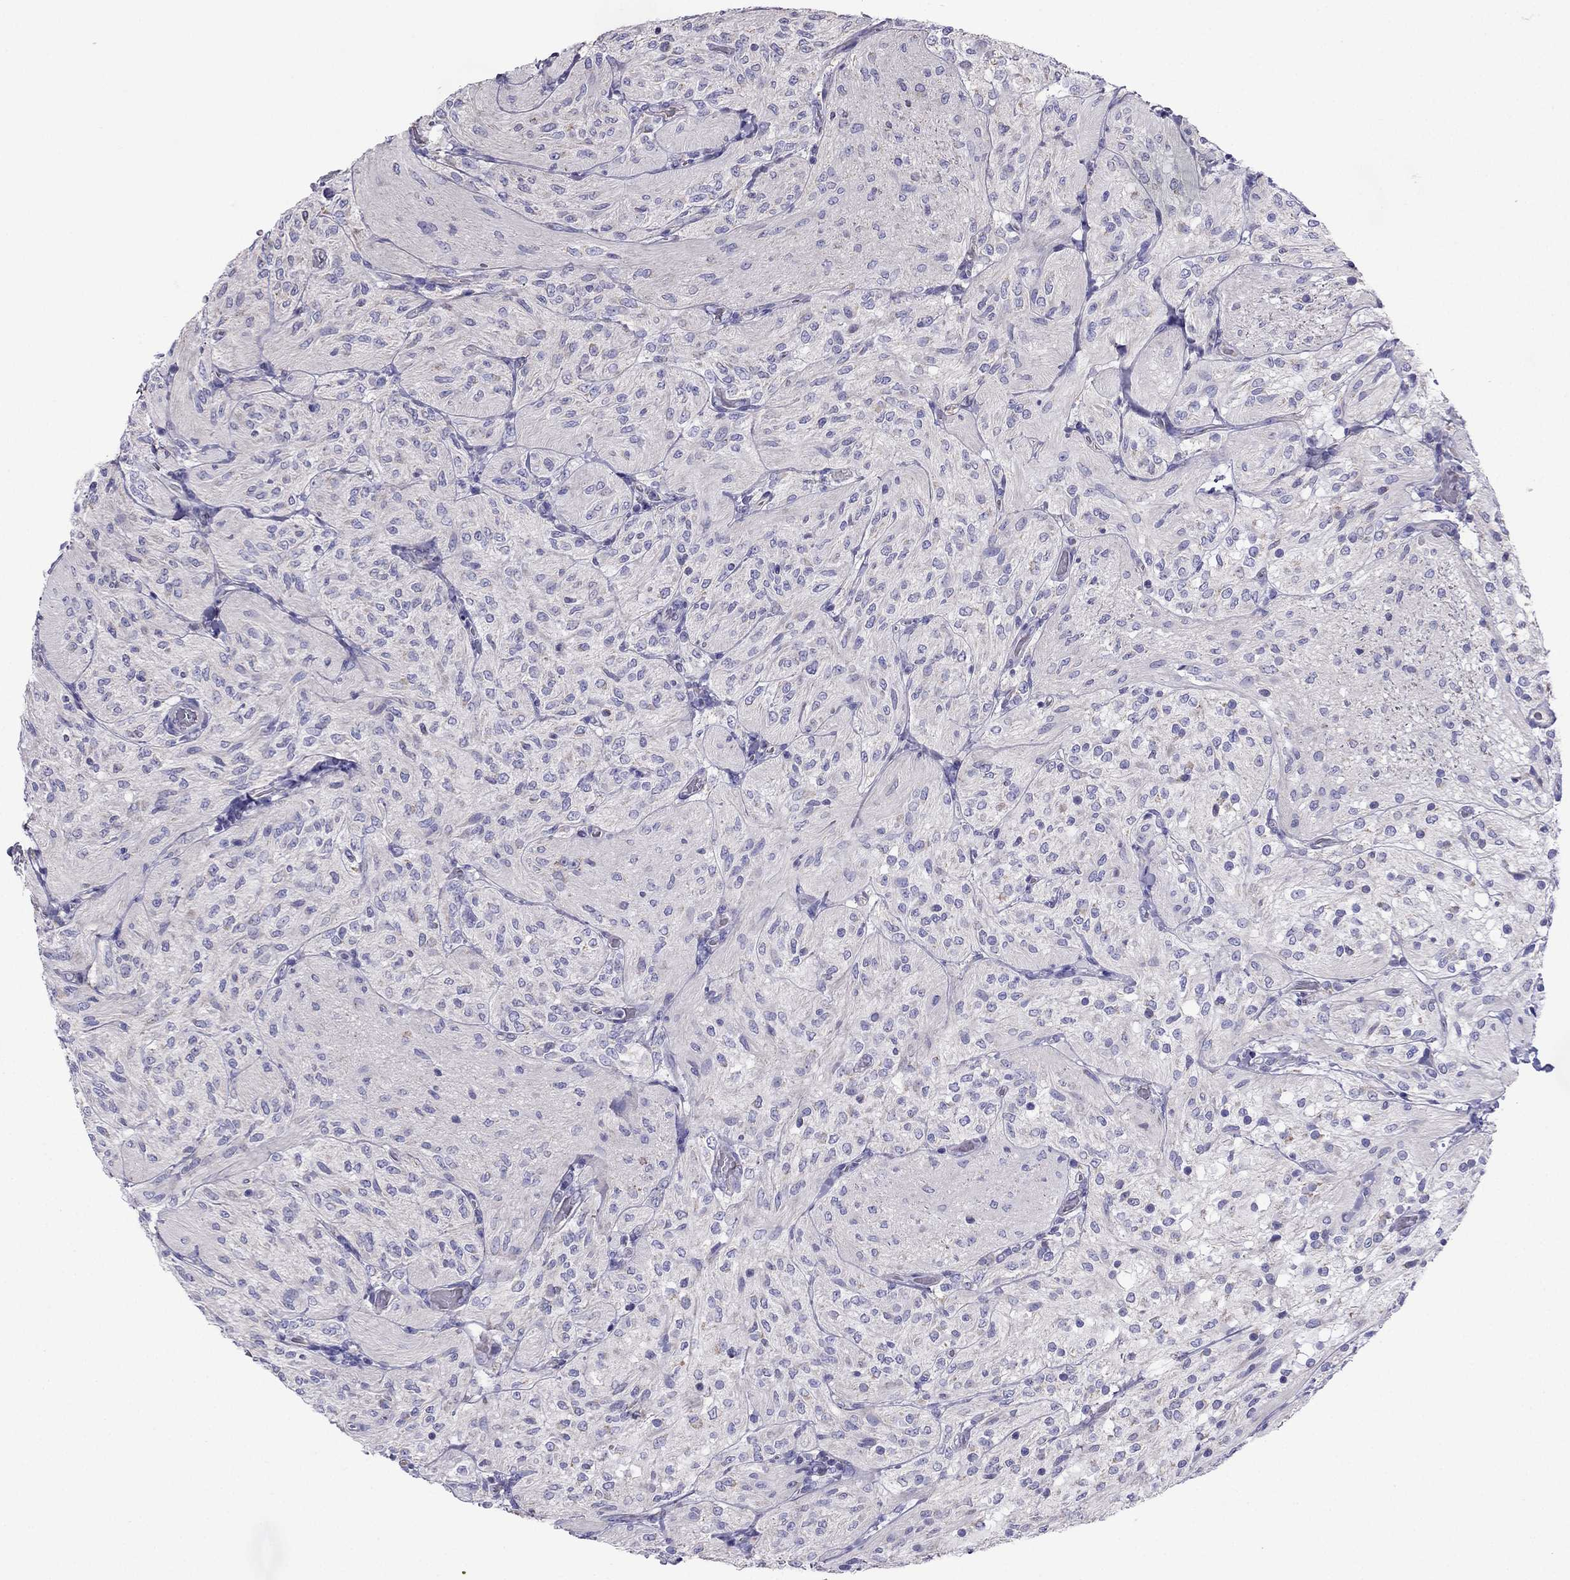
{"staining": {"intensity": "negative", "quantity": "none", "location": "none"}, "tissue": "glioma", "cell_type": "Tumor cells", "image_type": "cancer", "snomed": [{"axis": "morphology", "description": "Glioma, malignant, Low grade"}, {"axis": "topography", "description": "Brain"}], "caption": "Photomicrograph shows no significant protein expression in tumor cells of glioma.", "gene": "DSC1", "patient": {"sex": "male", "age": 3}}